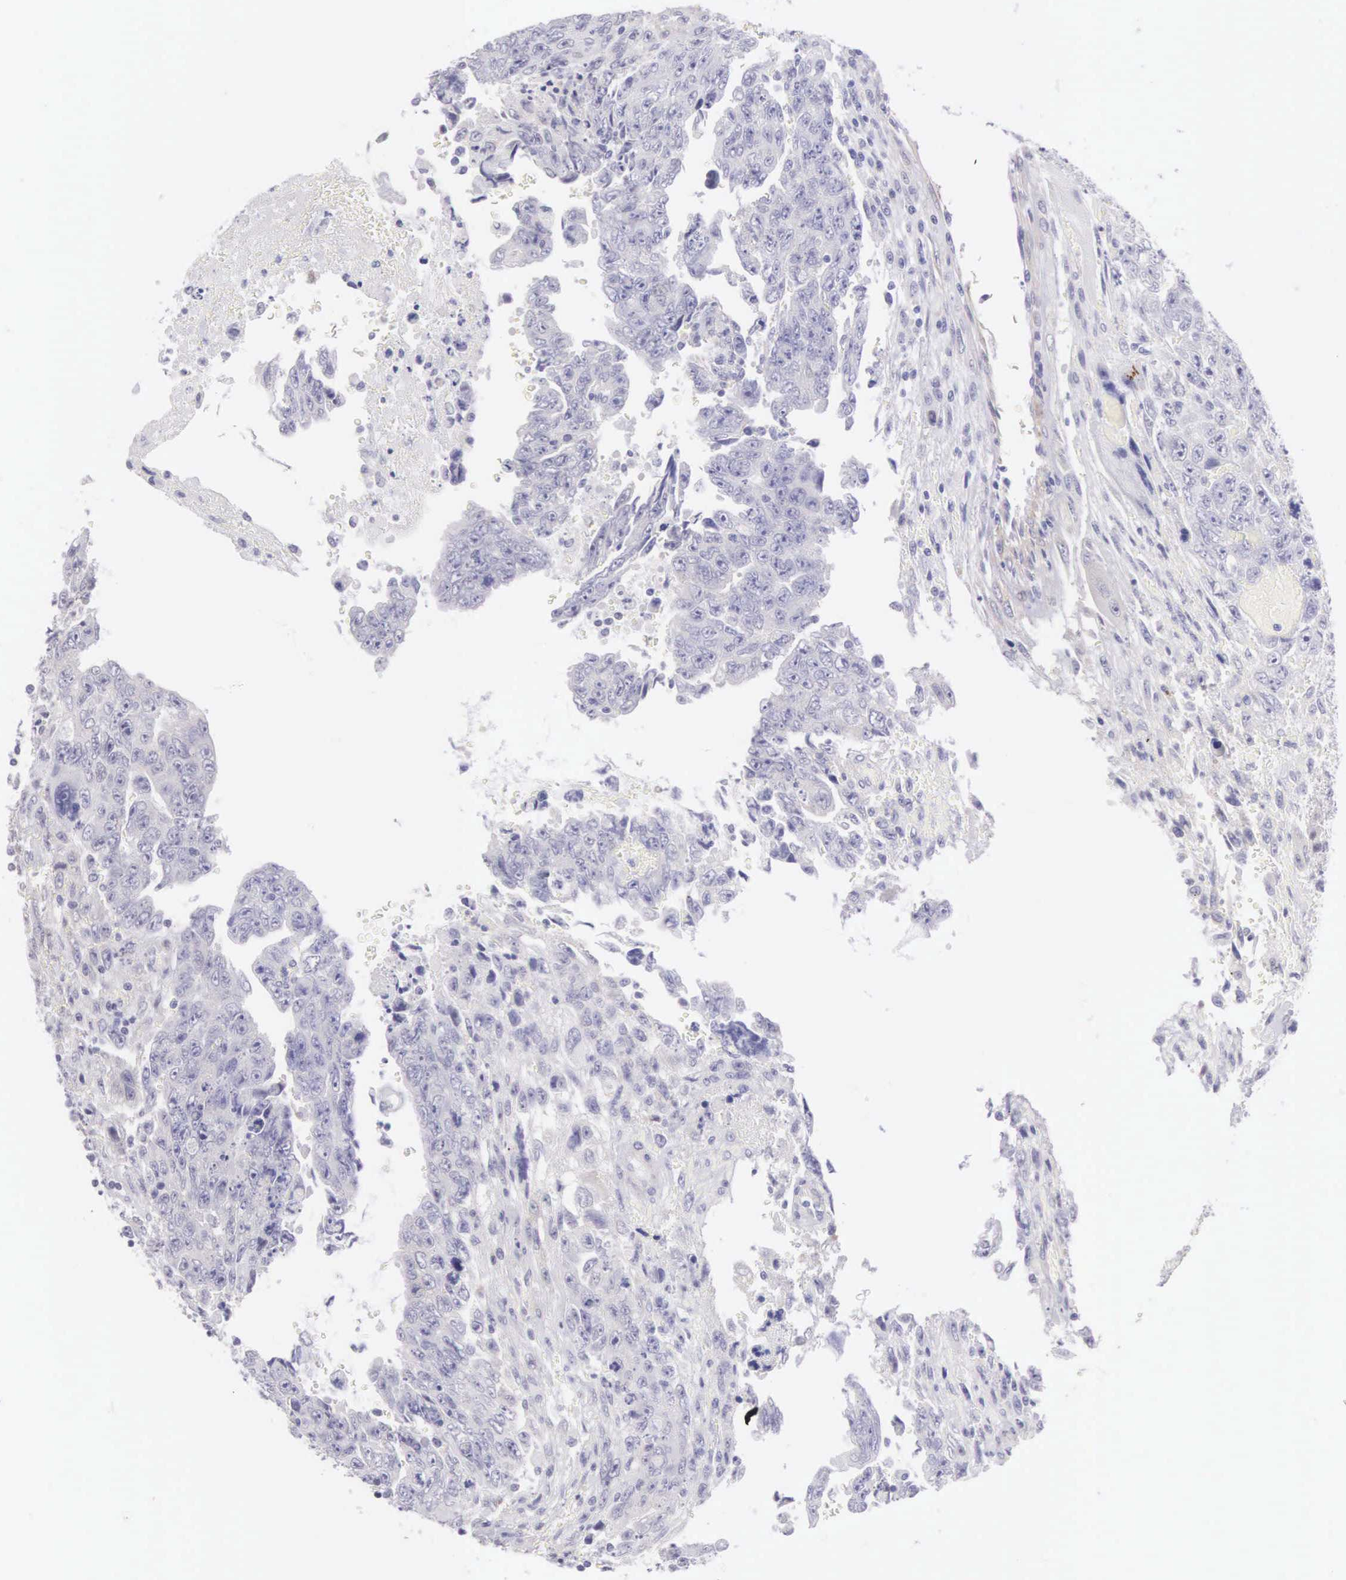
{"staining": {"intensity": "negative", "quantity": "none", "location": "none"}, "tissue": "testis cancer", "cell_type": "Tumor cells", "image_type": "cancer", "snomed": [{"axis": "morphology", "description": "Carcinoma, Embryonal, NOS"}, {"axis": "topography", "description": "Testis"}], "caption": "A micrograph of embryonal carcinoma (testis) stained for a protein exhibits no brown staining in tumor cells.", "gene": "ARFGAP3", "patient": {"sex": "male", "age": 28}}